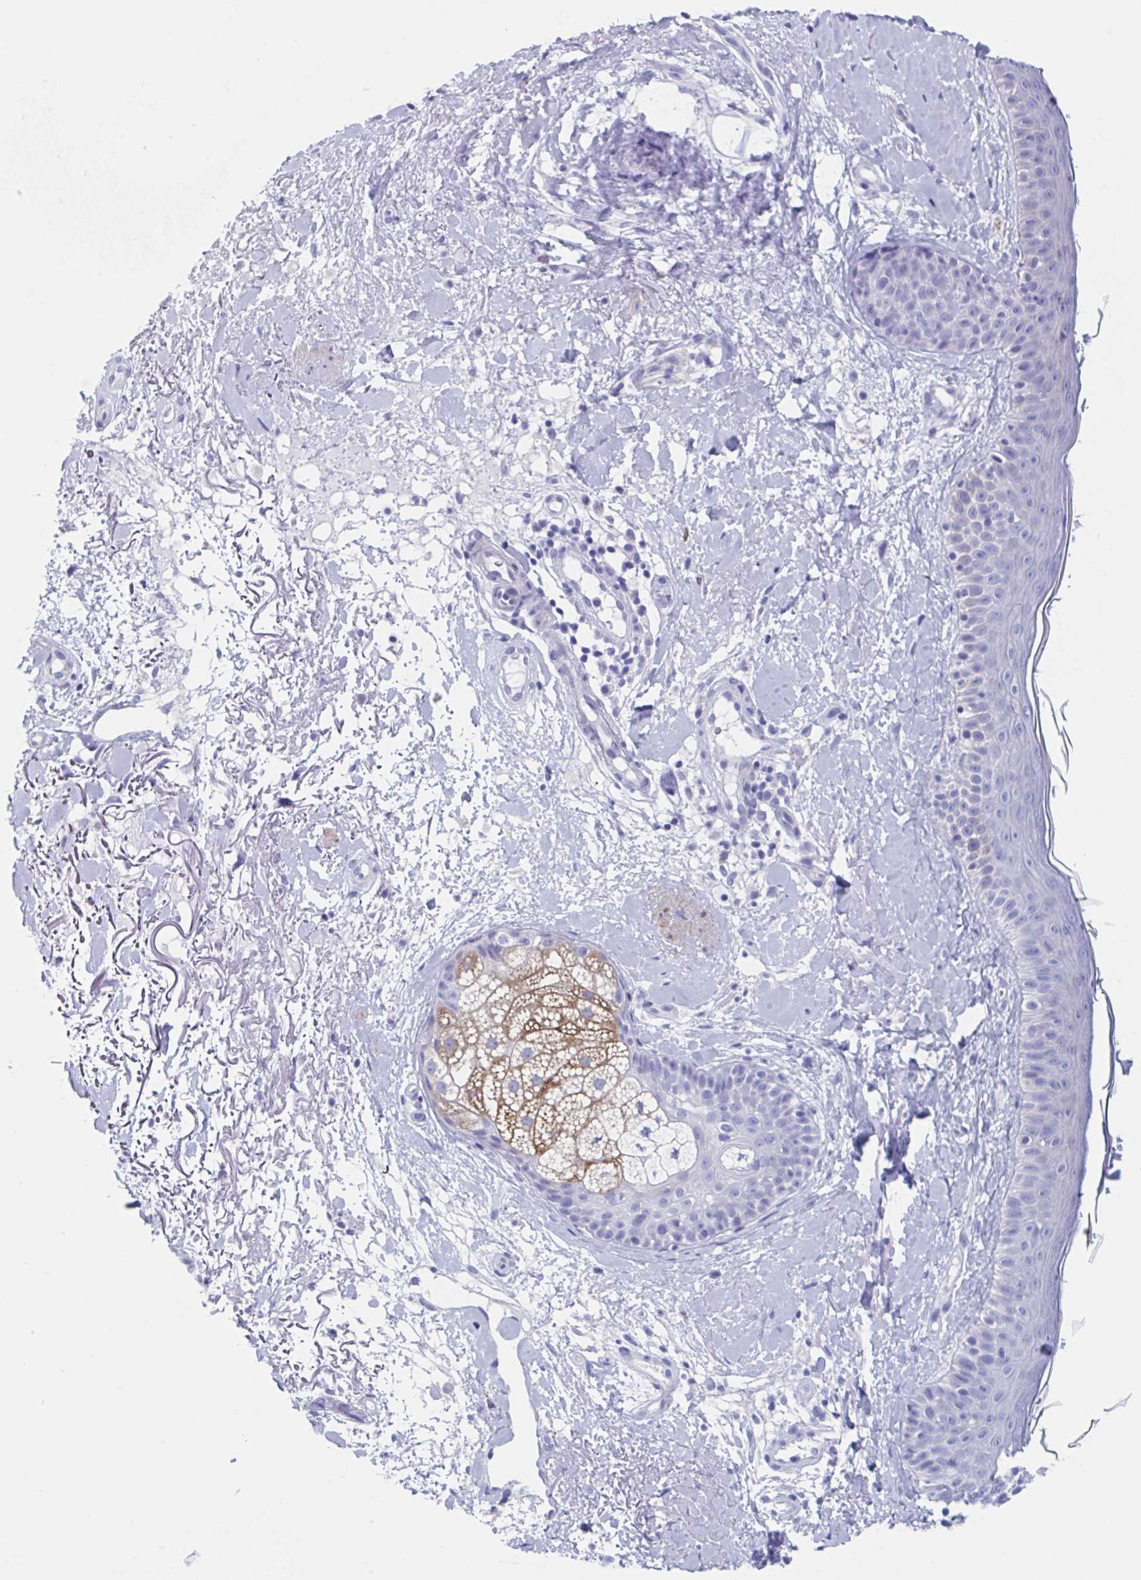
{"staining": {"intensity": "negative", "quantity": "none", "location": "none"}, "tissue": "skin", "cell_type": "Fibroblasts", "image_type": "normal", "snomed": [{"axis": "morphology", "description": "Normal tissue, NOS"}, {"axis": "topography", "description": "Skin"}], "caption": "Immunohistochemistry (IHC) image of unremarkable skin stained for a protein (brown), which demonstrates no staining in fibroblasts.", "gene": "SHCBP1L", "patient": {"sex": "male", "age": 73}}